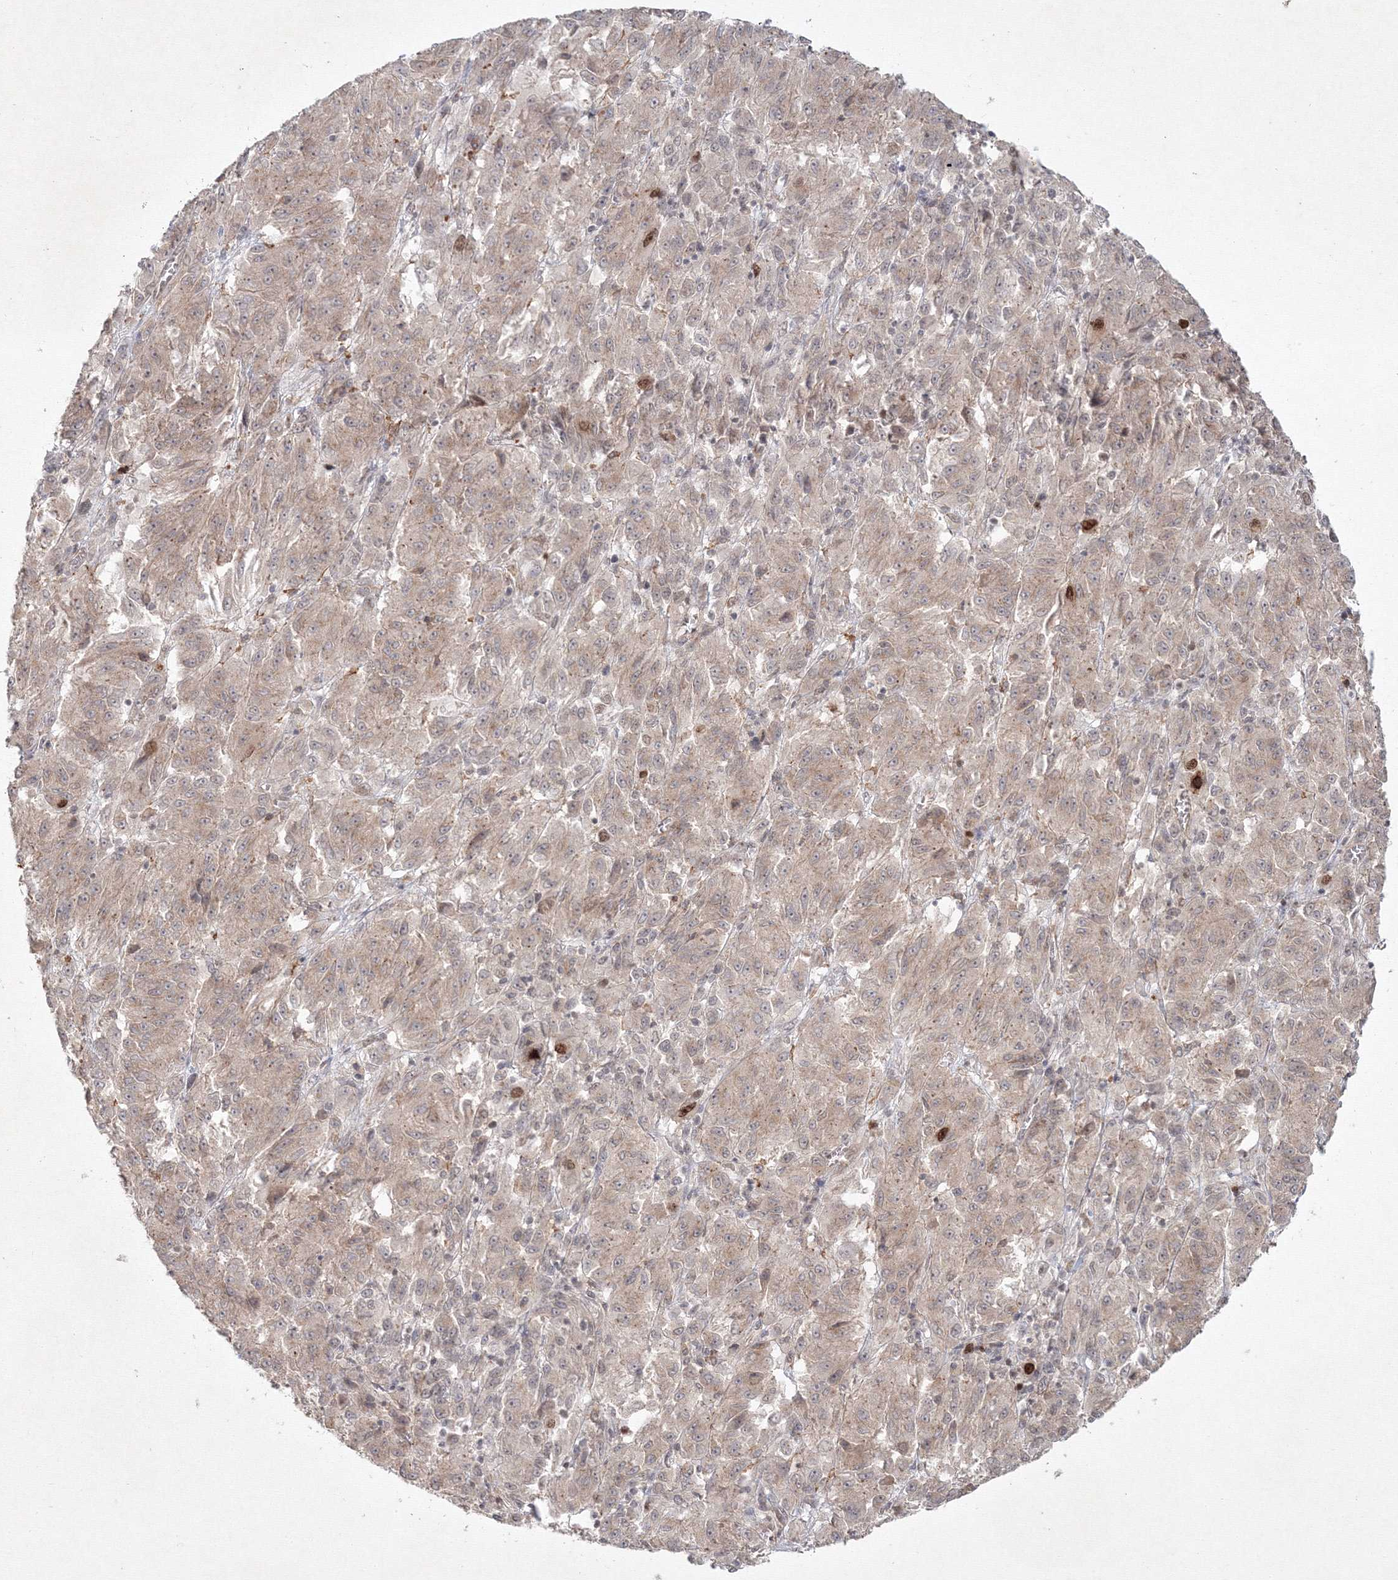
{"staining": {"intensity": "weak", "quantity": ">75%", "location": "cytoplasmic/membranous"}, "tissue": "melanoma", "cell_type": "Tumor cells", "image_type": "cancer", "snomed": [{"axis": "morphology", "description": "Malignant melanoma, Metastatic site"}, {"axis": "topography", "description": "Lung"}], "caption": "The immunohistochemical stain highlights weak cytoplasmic/membranous expression in tumor cells of melanoma tissue. Immunohistochemistry stains the protein in brown and the nuclei are stained blue.", "gene": "KIF20A", "patient": {"sex": "male", "age": 64}}